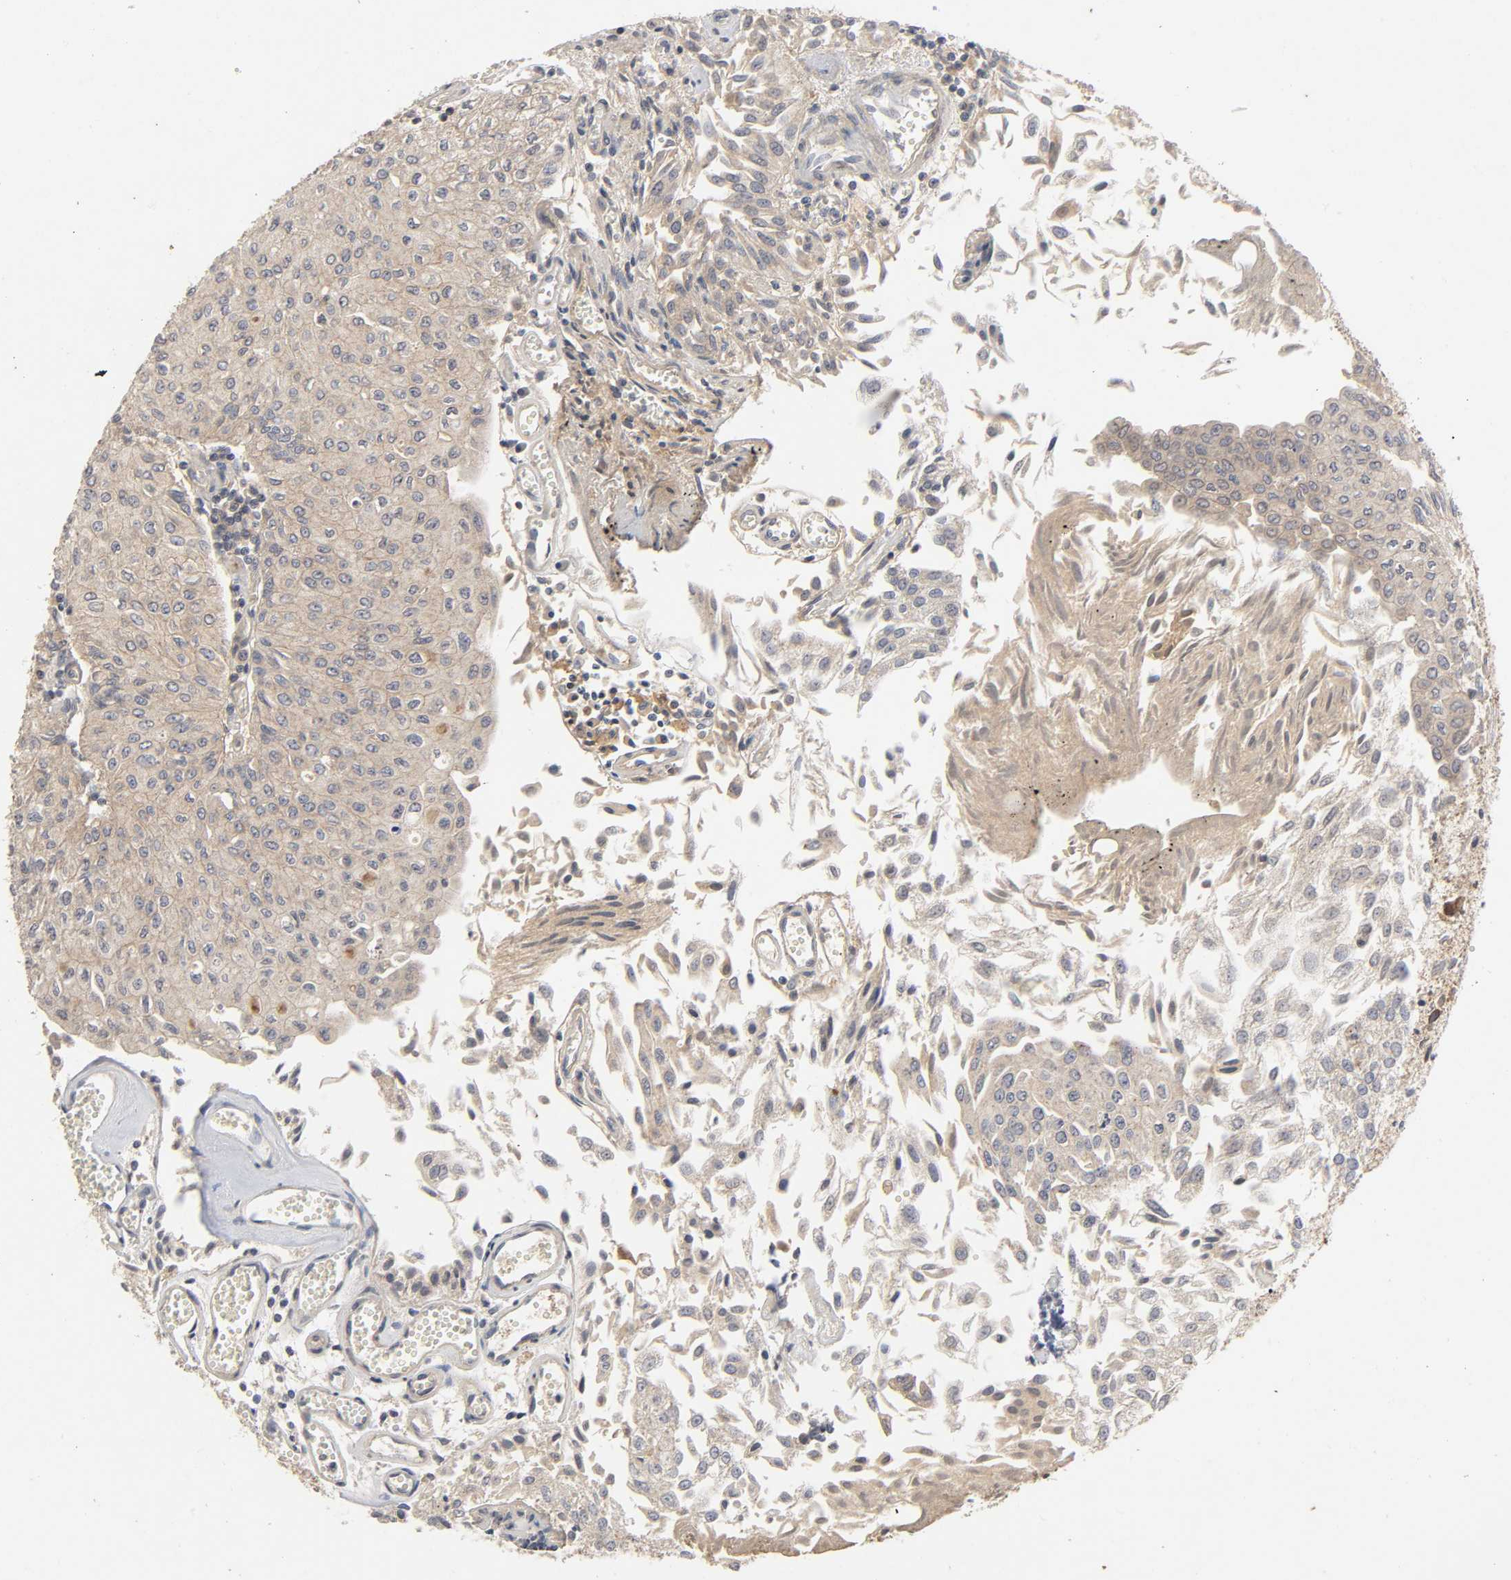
{"staining": {"intensity": "weak", "quantity": "25%-75%", "location": "cytoplasmic/membranous"}, "tissue": "urothelial cancer", "cell_type": "Tumor cells", "image_type": "cancer", "snomed": [{"axis": "morphology", "description": "Urothelial carcinoma, Low grade"}, {"axis": "topography", "description": "Urinary bladder"}], "caption": "Urothelial cancer stained for a protein exhibits weak cytoplasmic/membranous positivity in tumor cells. Nuclei are stained in blue.", "gene": "CPB2", "patient": {"sex": "male", "age": 86}}